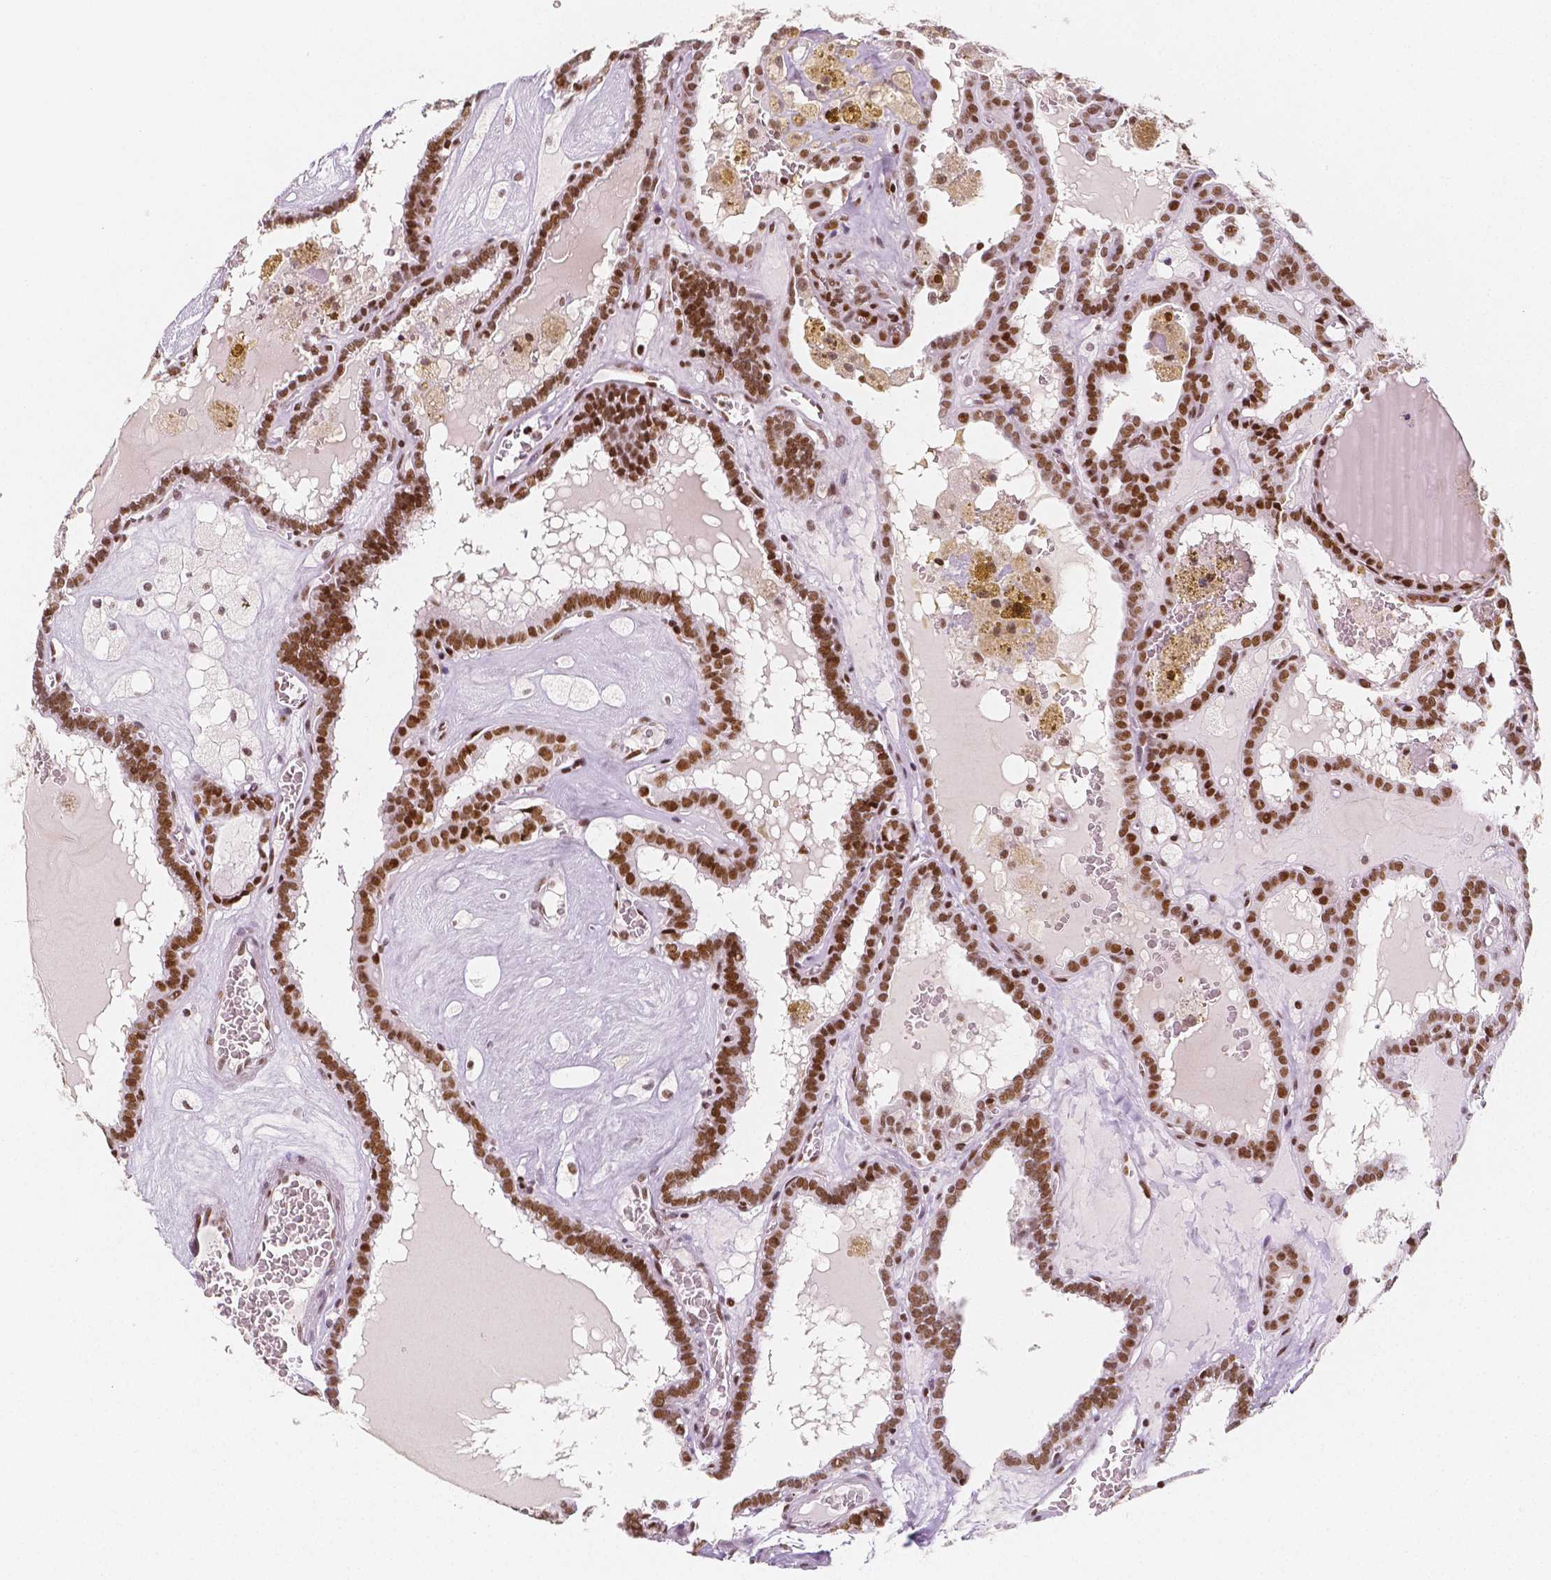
{"staining": {"intensity": "strong", "quantity": ">75%", "location": "nuclear"}, "tissue": "thyroid cancer", "cell_type": "Tumor cells", "image_type": "cancer", "snomed": [{"axis": "morphology", "description": "Papillary adenocarcinoma, NOS"}, {"axis": "topography", "description": "Thyroid gland"}], "caption": "DAB immunohistochemical staining of thyroid cancer (papillary adenocarcinoma) reveals strong nuclear protein expression in approximately >75% of tumor cells.", "gene": "HDAC1", "patient": {"sex": "female", "age": 39}}